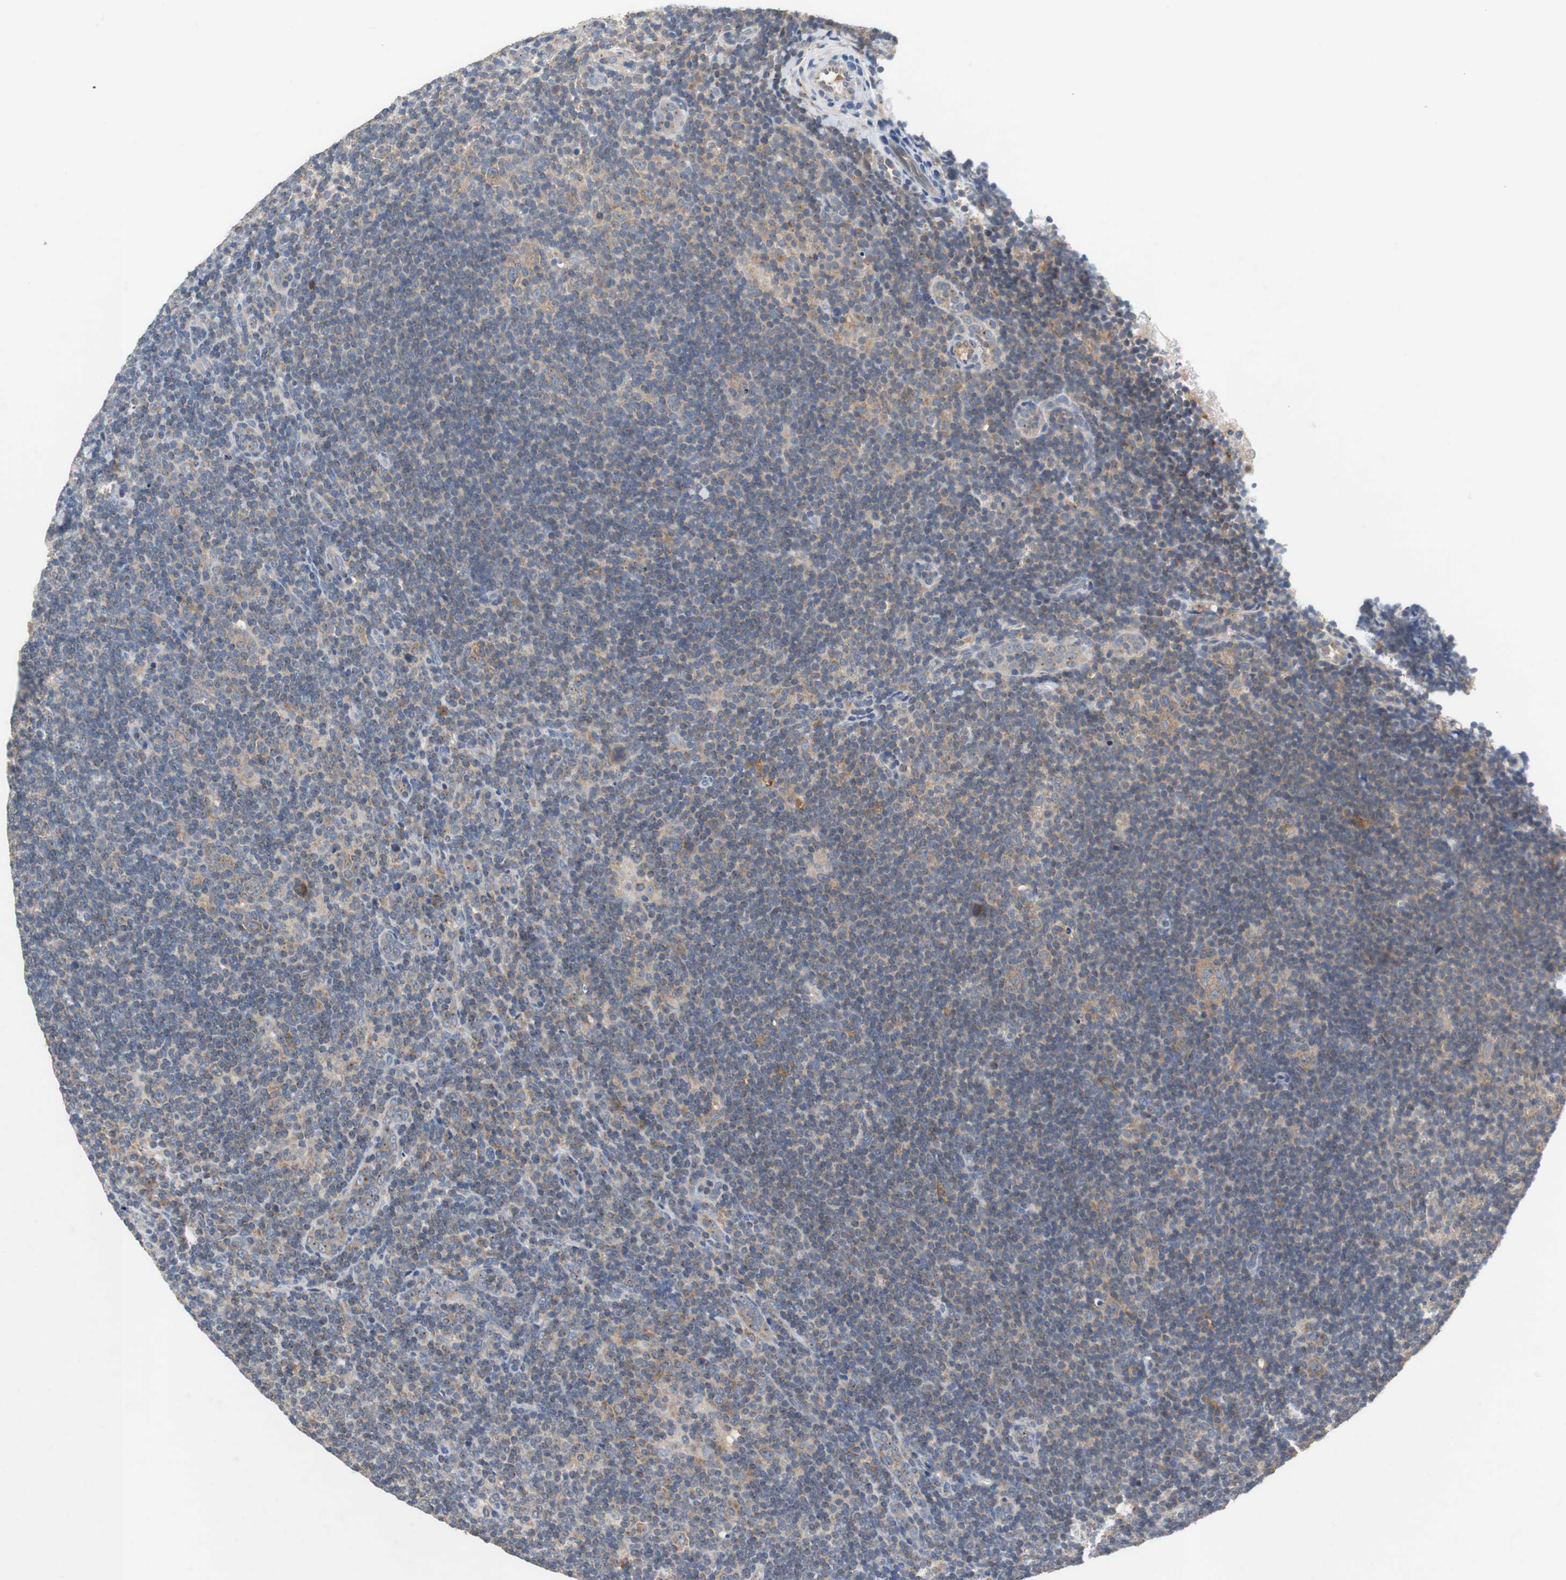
{"staining": {"intensity": "moderate", "quantity": "25%-75%", "location": "cytoplasmic/membranous"}, "tissue": "lymphoma", "cell_type": "Tumor cells", "image_type": "cancer", "snomed": [{"axis": "morphology", "description": "Hodgkin's disease, NOS"}, {"axis": "topography", "description": "Lymph node"}], "caption": "Protein analysis of lymphoma tissue demonstrates moderate cytoplasmic/membranous positivity in about 25%-75% of tumor cells.", "gene": "CALB2", "patient": {"sex": "female", "age": 57}}